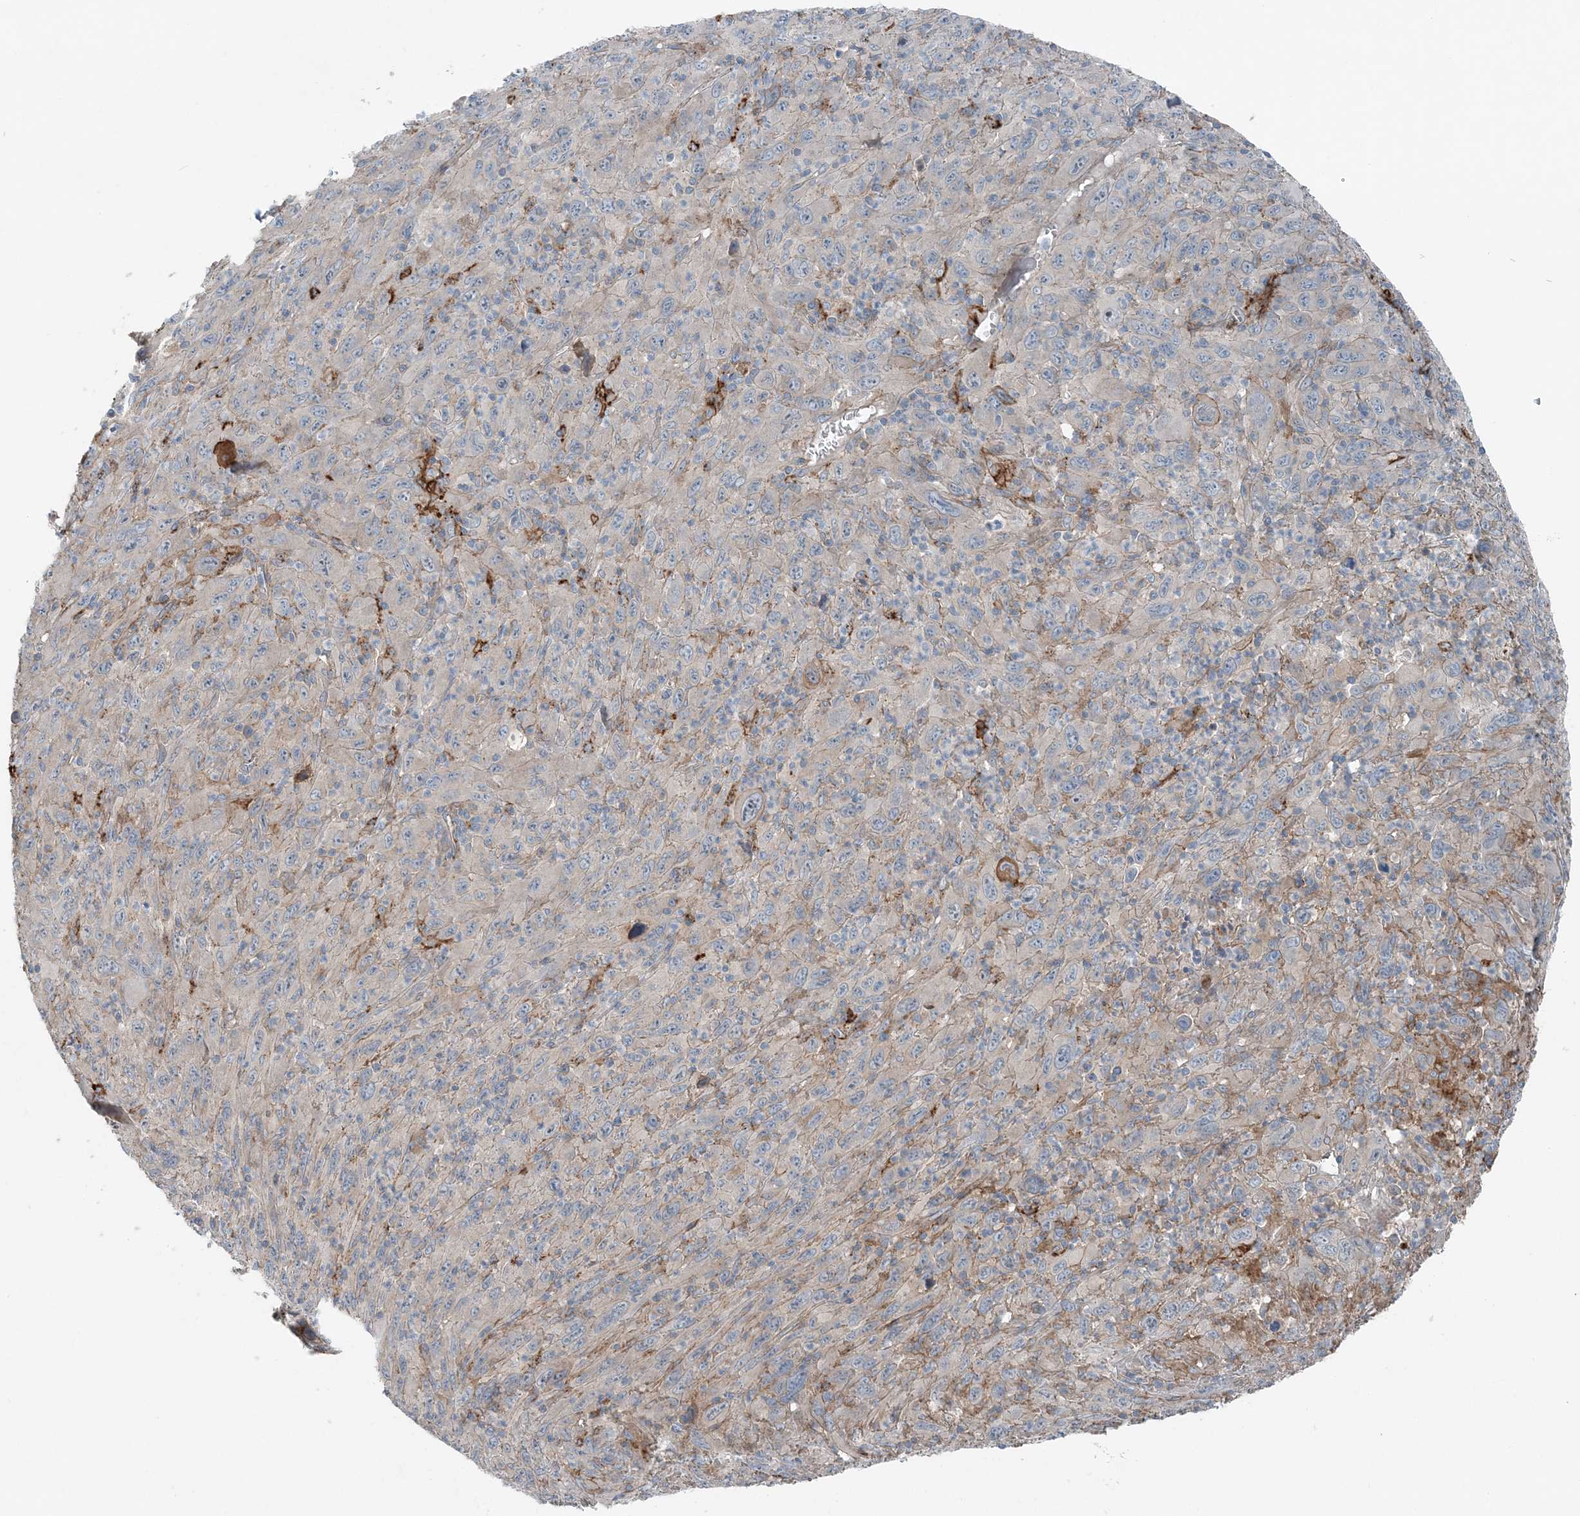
{"staining": {"intensity": "weak", "quantity": "<25%", "location": "cytoplasmic/membranous"}, "tissue": "melanoma", "cell_type": "Tumor cells", "image_type": "cancer", "snomed": [{"axis": "morphology", "description": "Malignant melanoma, Metastatic site"}, {"axis": "topography", "description": "Skin"}], "caption": "Micrograph shows no protein expression in tumor cells of malignant melanoma (metastatic site) tissue.", "gene": "KY", "patient": {"sex": "female", "age": 56}}